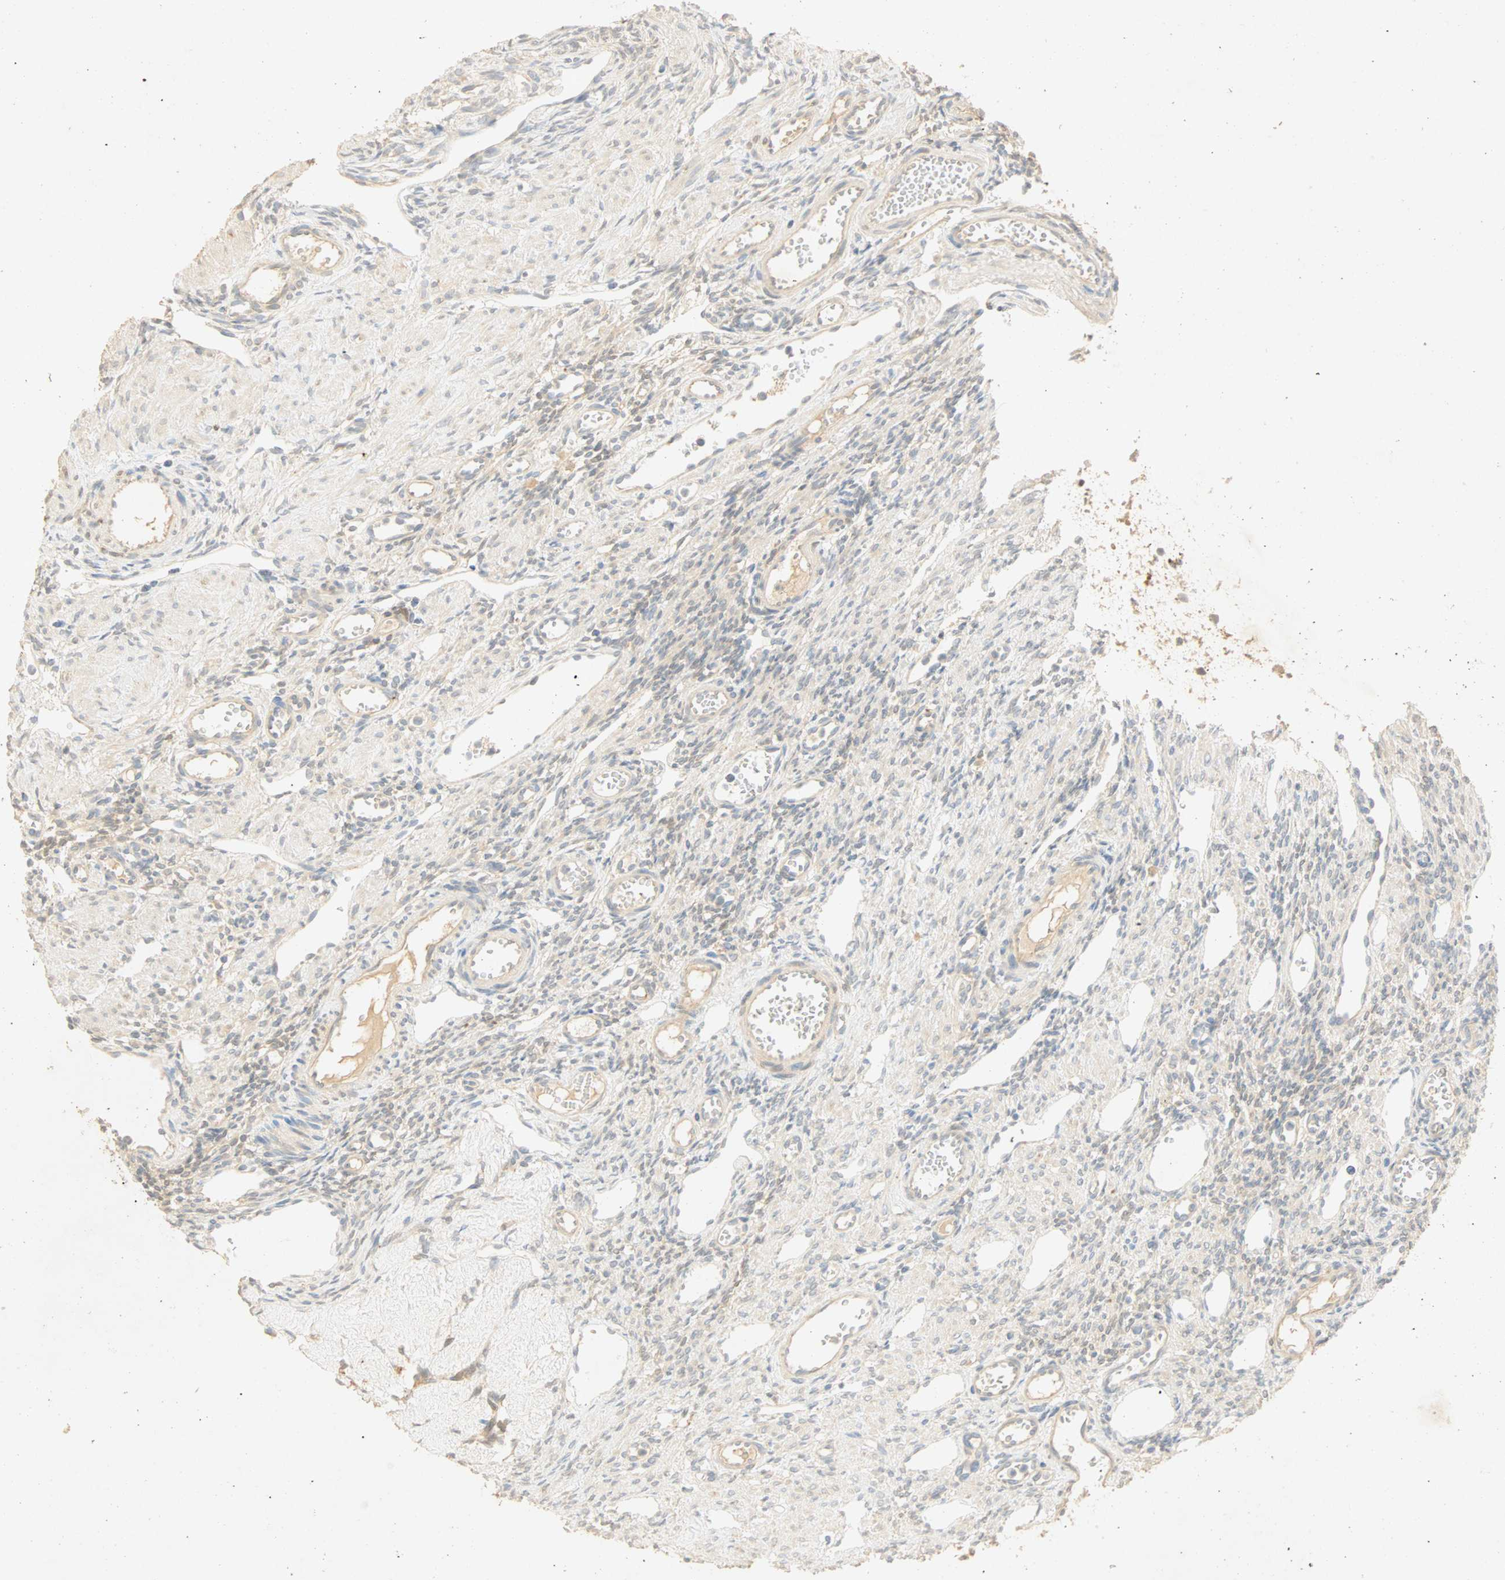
{"staining": {"intensity": "moderate", "quantity": "<25%", "location": "cytoplasmic/membranous"}, "tissue": "ovary", "cell_type": "Follicle cells", "image_type": "normal", "snomed": [{"axis": "morphology", "description": "Normal tissue, NOS"}, {"axis": "topography", "description": "Ovary"}], "caption": "Protein positivity by immunohistochemistry shows moderate cytoplasmic/membranous expression in approximately <25% of follicle cells in unremarkable ovary.", "gene": "SELENBP1", "patient": {"sex": "female", "age": 33}}